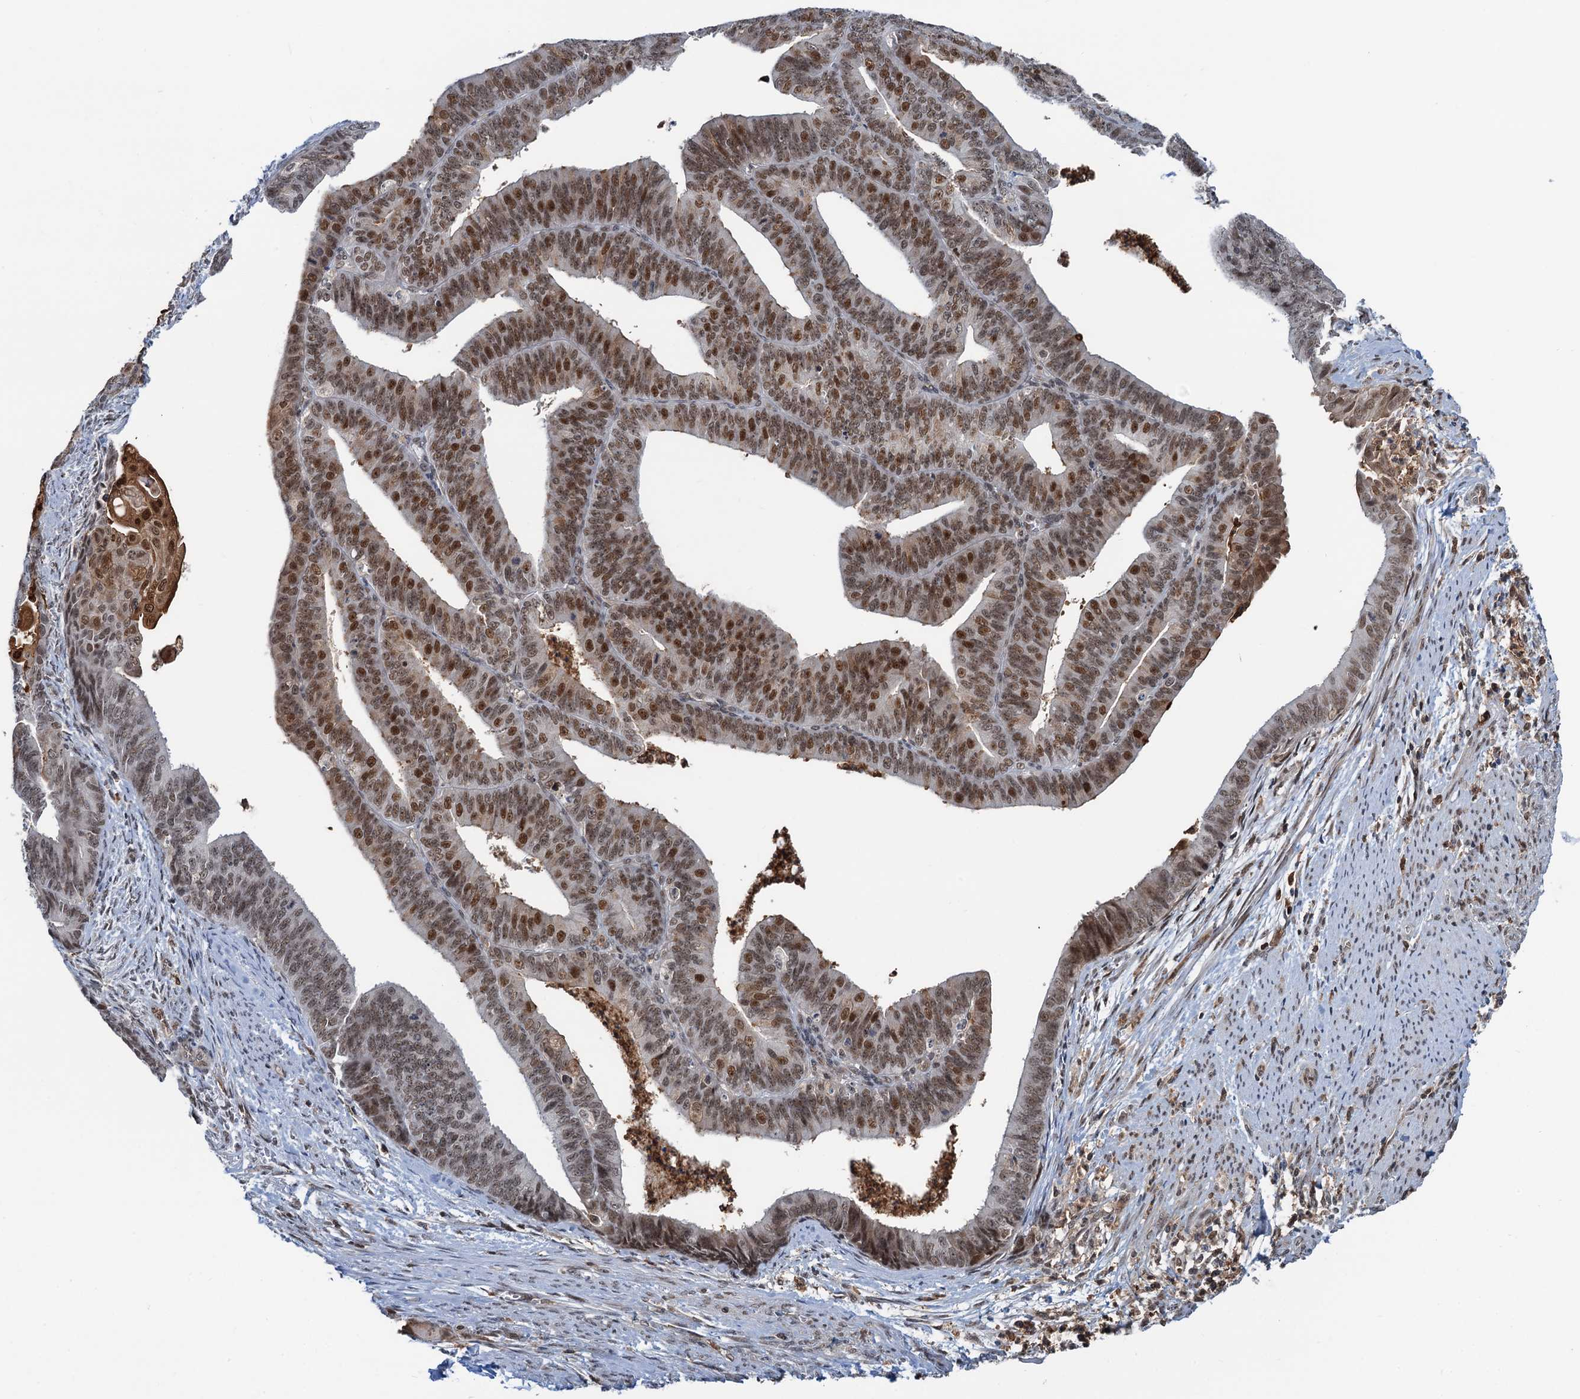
{"staining": {"intensity": "moderate", "quantity": "25%-75%", "location": "nuclear"}, "tissue": "endometrial cancer", "cell_type": "Tumor cells", "image_type": "cancer", "snomed": [{"axis": "morphology", "description": "Adenocarcinoma, NOS"}, {"axis": "topography", "description": "Endometrium"}], "caption": "There is medium levels of moderate nuclear expression in tumor cells of endometrial adenocarcinoma, as demonstrated by immunohistochemical staining (brown color).", "gene": "ZNF609", "patient": {"sex": "female", "age": 73}}